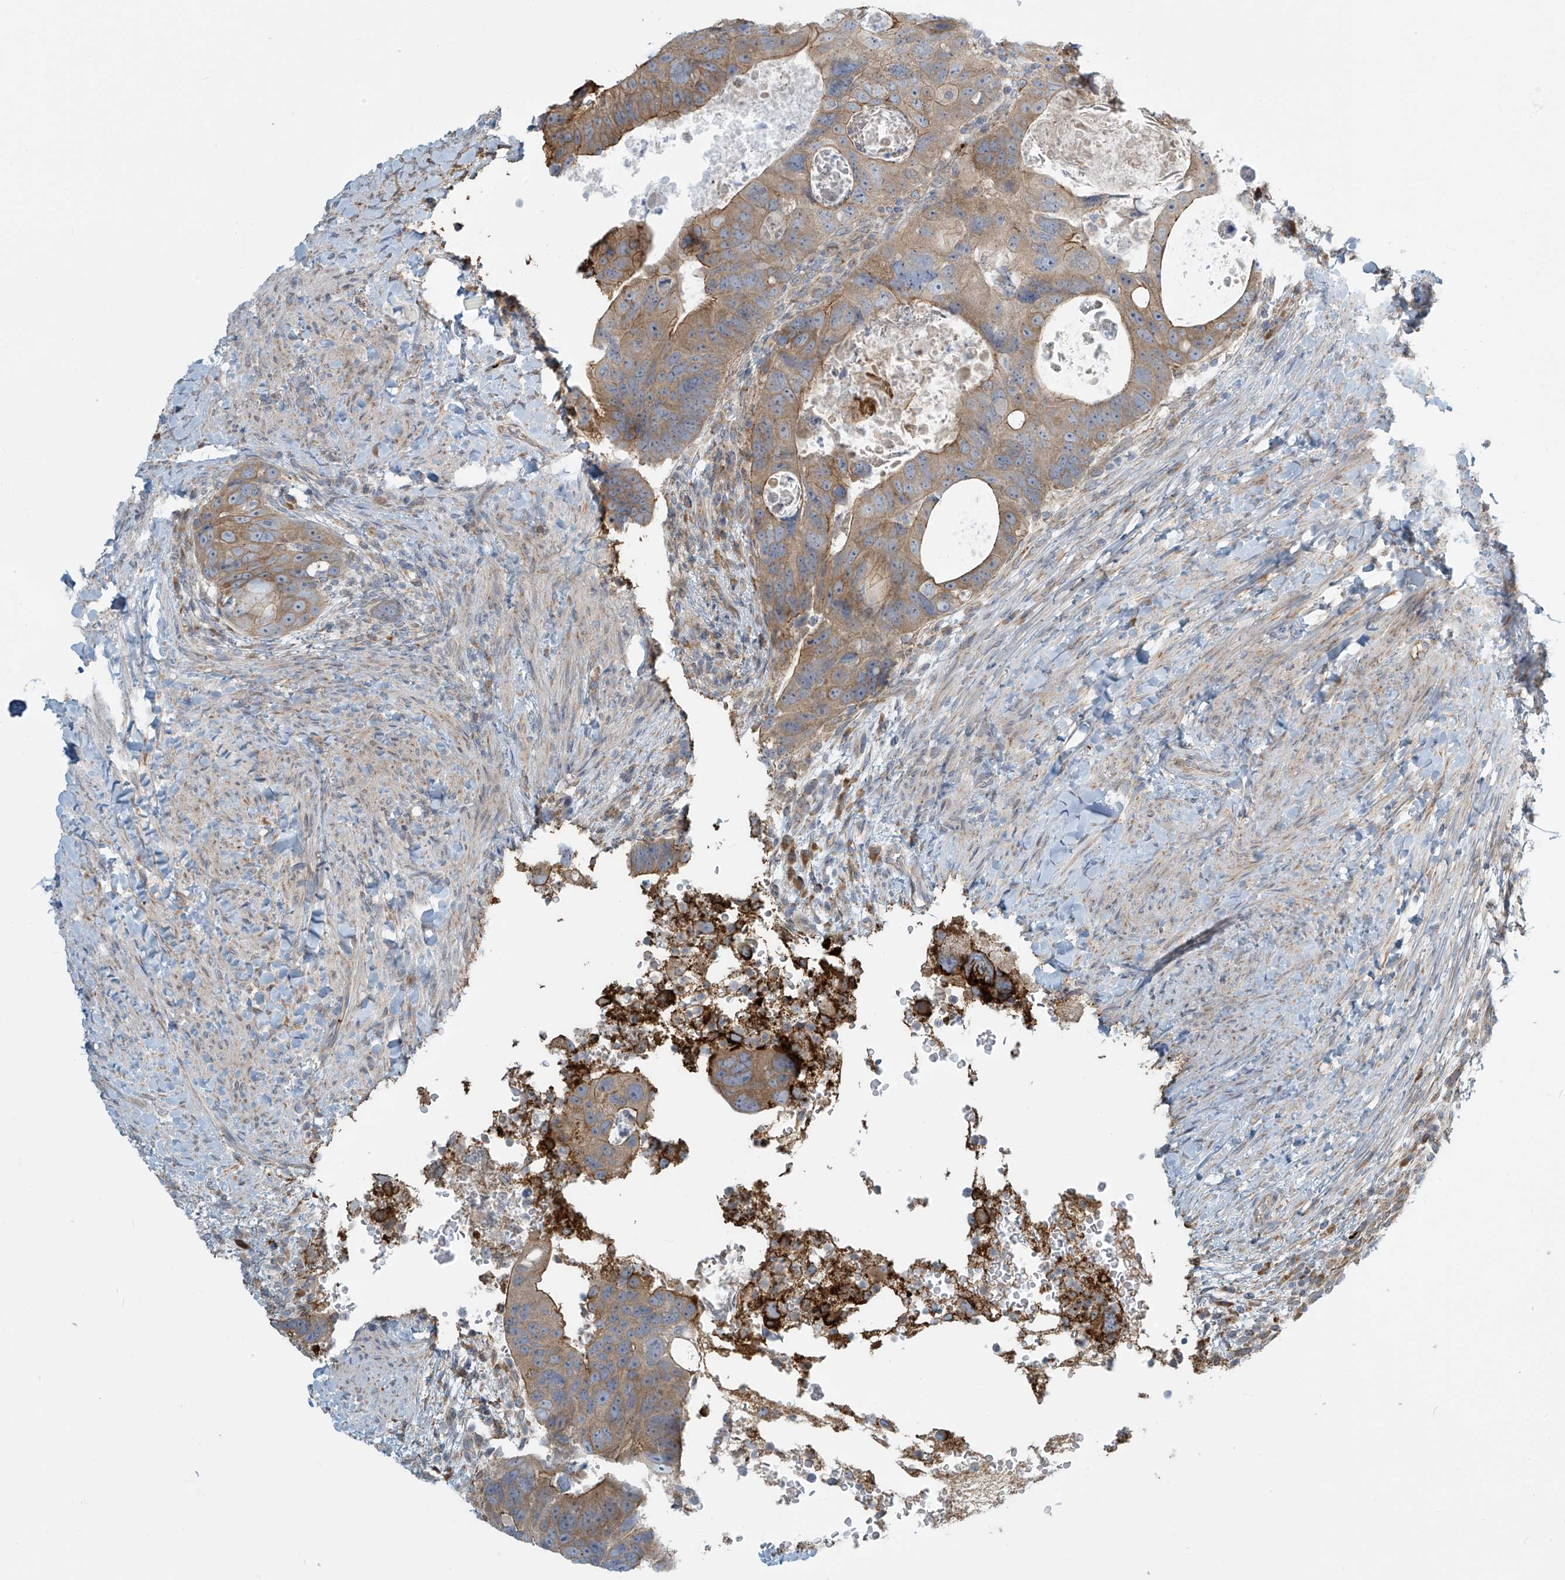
{"staining": {"intensity": "moderate", "quantity": ">75%", "location": "cytoplasmic/membranous"}, "tissue": "colorectal cancer", "cell_type": "Tumor cells", "image_type": "cancer", "snomed": [{"axis": "morphology", "description": "Adenocarcinoma, NOS"}, {"axis": "topography", "description": "Rectum"}], "caption": "Protein staining of colorectal cancer tissue exhibits moderate cytoplasmic/membranous staining in about >75% of tumor cells. The staining was performed using DAB (3,3'-diaminobenzidine), with brown indicating positive protein expression. Nuclei are stained blue with hematoxylin.", "gene": "LZTS3", "patient": {"sex": "male", "age": 59}}